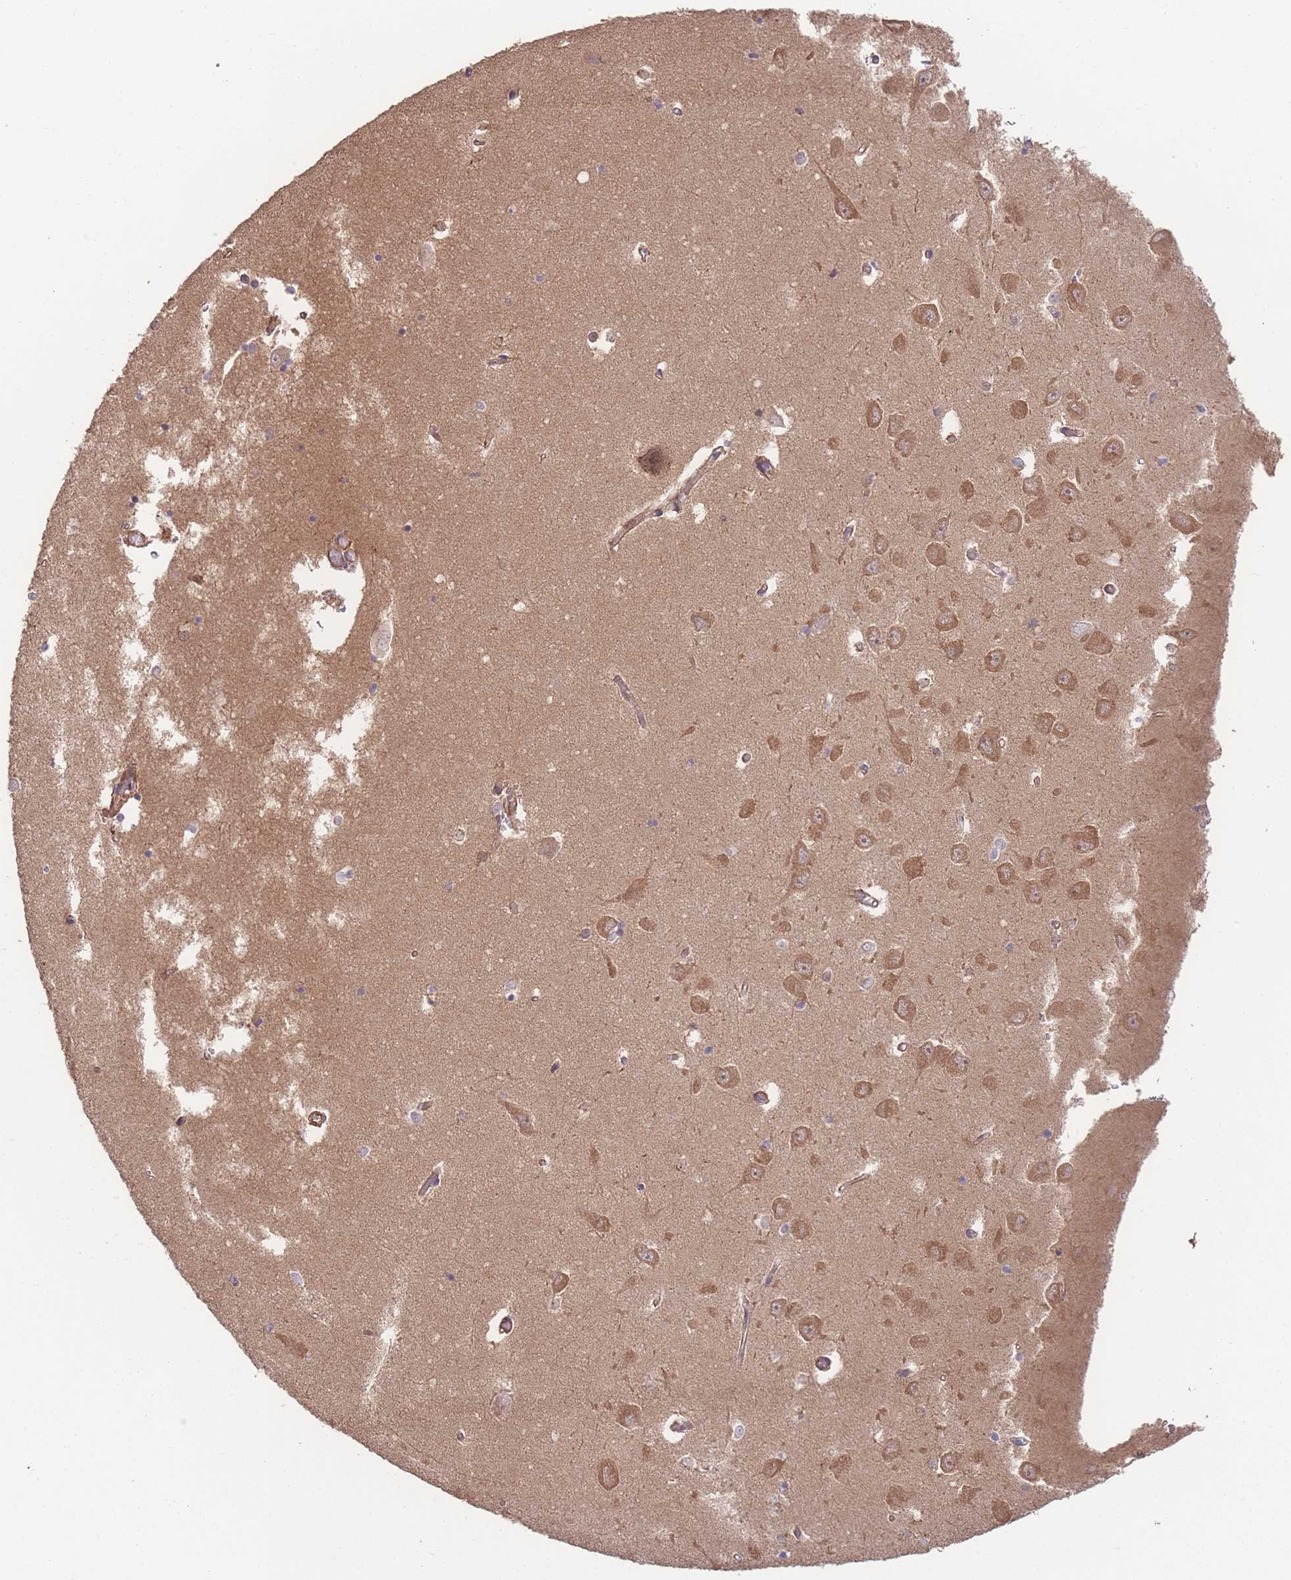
{"staining": {"intensity": "negative", "quantity": "none", "location": "none"}, "tissue": "hippocampus", "cell_type": "Glial cells", "image_type": "normal", "snomed": [{"axis": "morphology", "description": "Normal tissue, NOS"}, {"axis": "topography", "description": "Hippocampus"}], "caption": "This micrograph is of unremarkable hippocampus stained with immunohistochemistry to label a protein in brown with the nuclei are counter-stained blue. There is no staining in glial cells. (DAB immunohistochemistry, high magnification).", "gene": "PXMP4", "patient": {"sex": "male", "age": 70}}